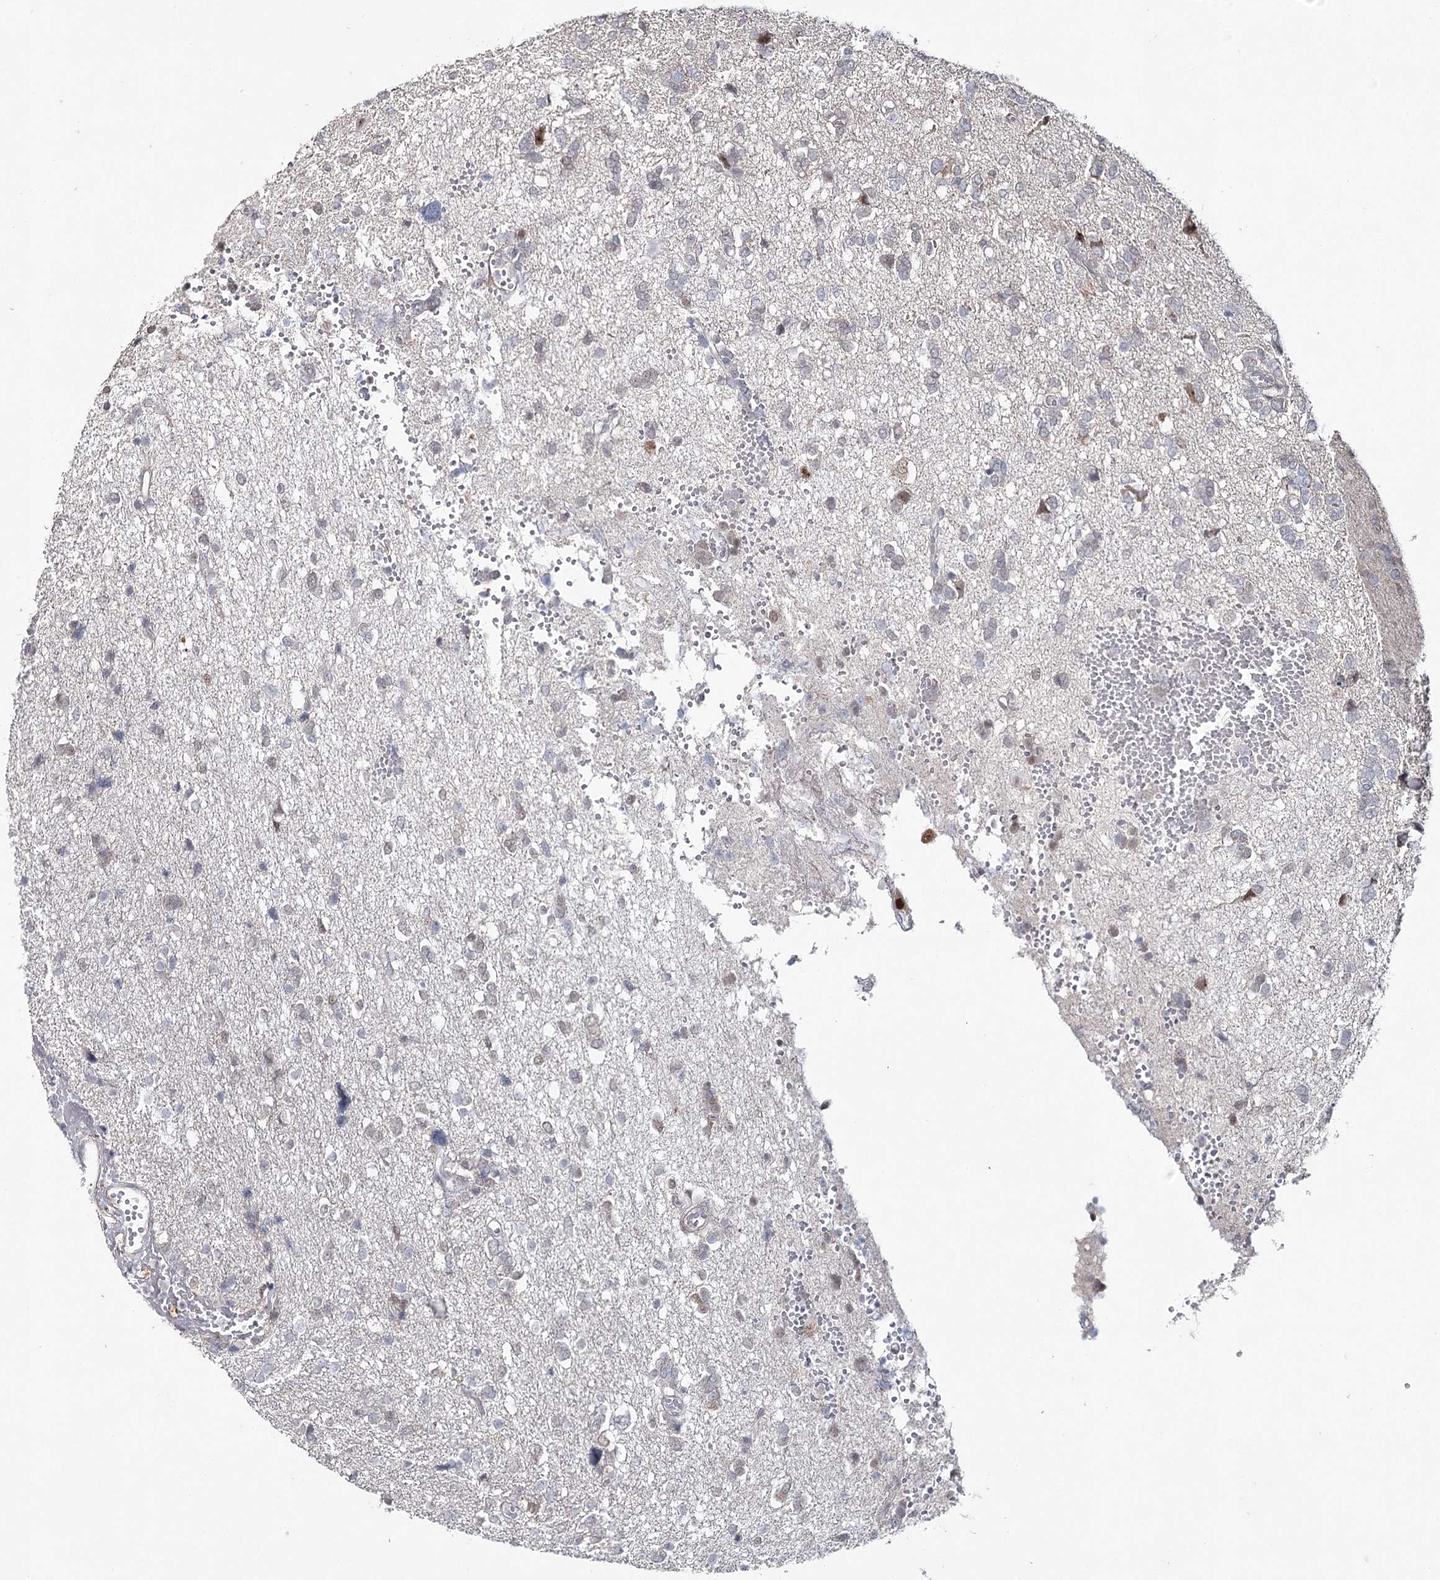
{"staining": {"intensity": "weak", "quantity": "<25%", "location": "nuclear"}, "tissue": "glioma", "cell_type": "Tumor cells", "image_type": "cancer", "snomed": [{"axis": "morphology", "description": "Glioma, malignant, High grade"}, {"axis": "topography", "description": "Brain"}], "caption": "IHC micrograph of human malignant high-grade glioma stained for a protein (brown), which demonstrates no expression in tumor cells.", "gene": "ZC3H8", "patient": {"sex": "female", "age": 59}}